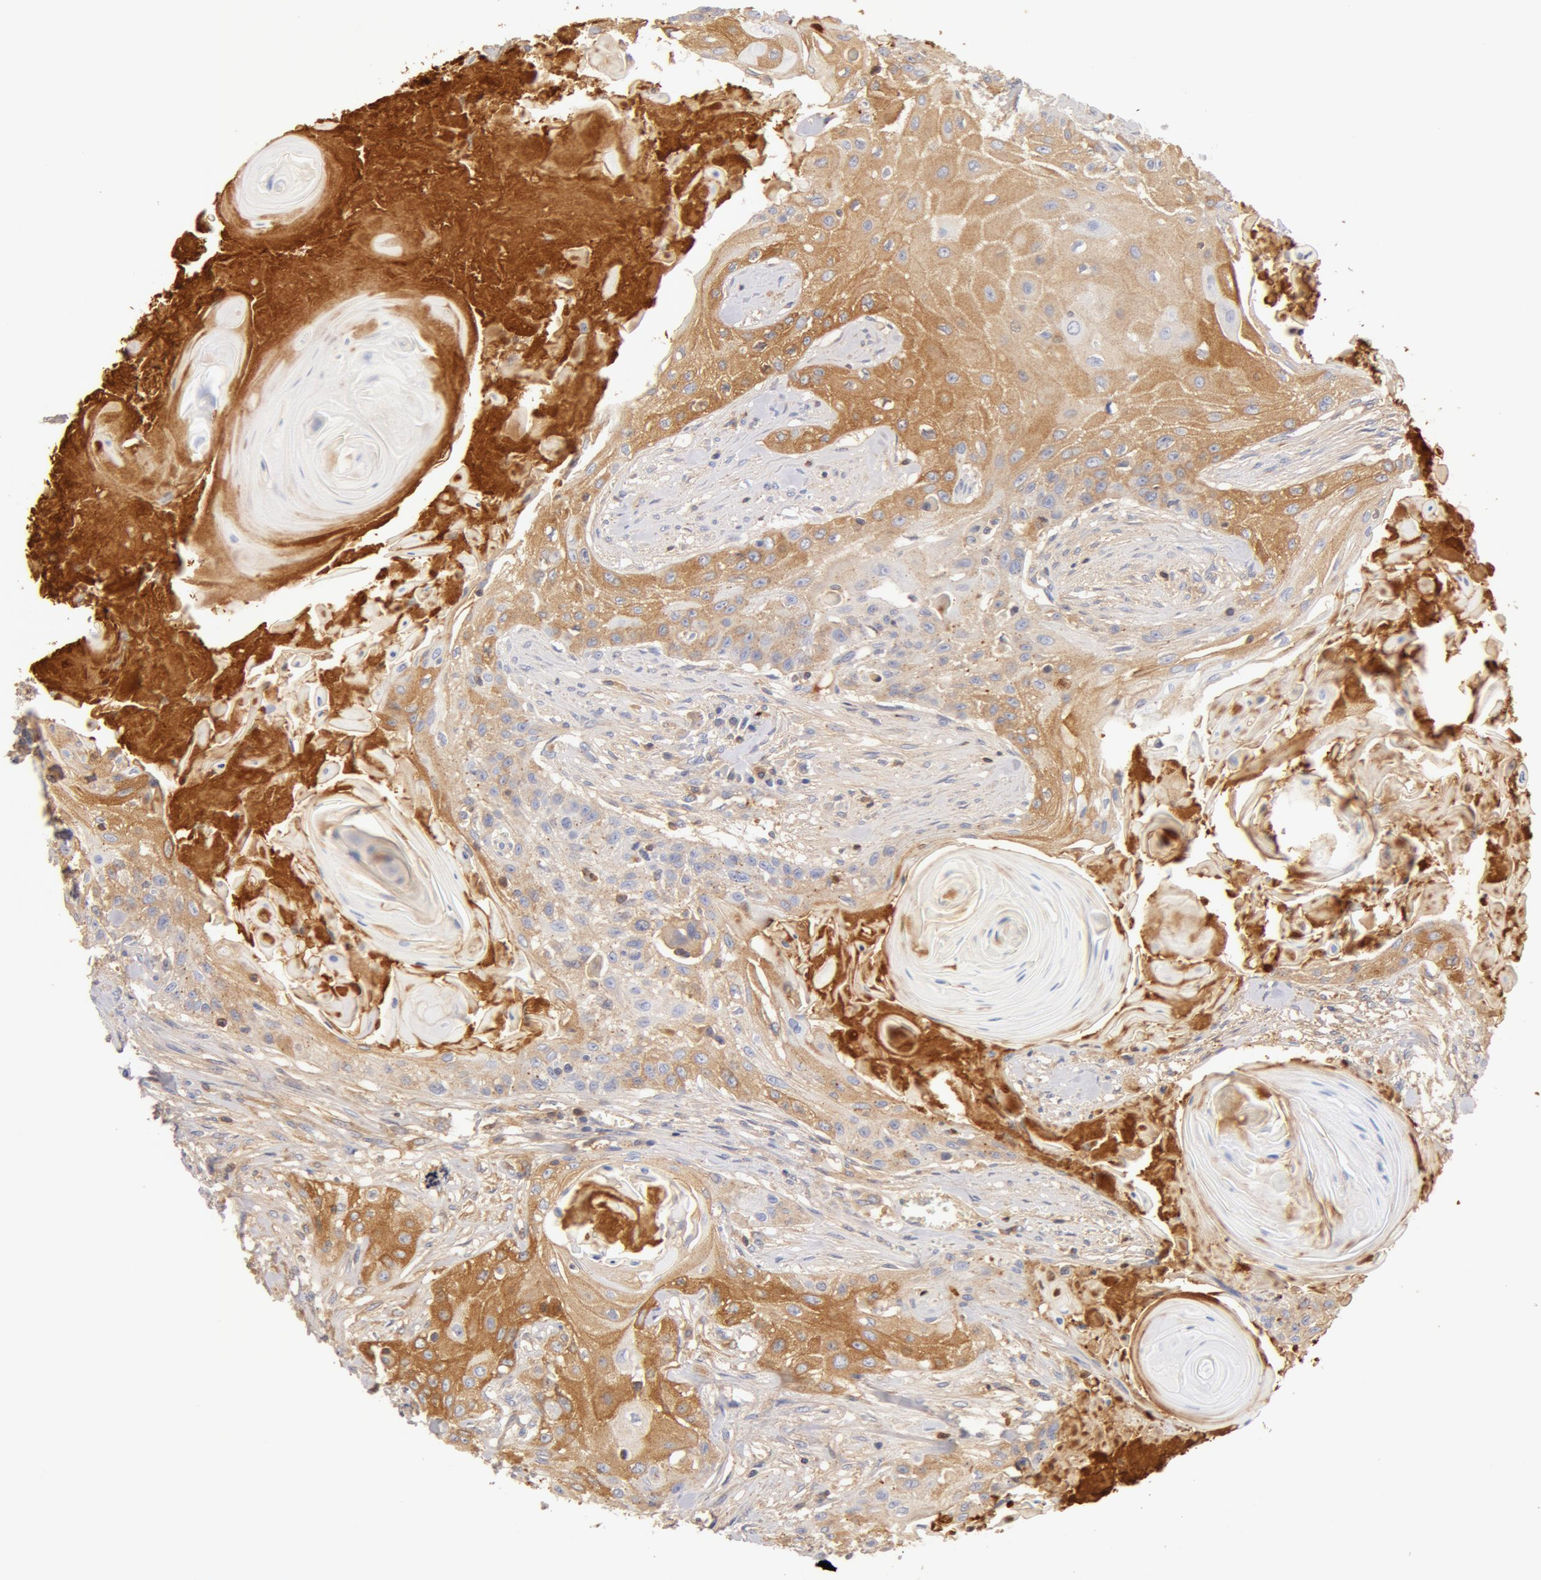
{"staining": {"intensity": "moderate", "quantity": "25%-75%", "location": "cytoplasmic/membranous"}, "tissue": "head and neck cancer", "cell_type": "Tumor cells", "image_type": "cancer", "snomed": [{"axis": "morphology", "description": "Squamous cell carcinoma, NOS"}, {"axis": "morphology", "description": "Squamous cell carcinoma, metastatic, NOS"}, {"axis": "topography", "description": "Lymph node"}, {"axis": "topography", "description": "Salivary gland"}, {"axis": "topography", "description": "Head-Neck"}], "caption": "Human head and neck squamous cell carcinoma stained for a protein (brown) displays moderate cytoplasmic/membranous positive staining in about 25%-75% of tumor cells.", "gene": "GC", "patient": {"sex": "female", "age": 74}}